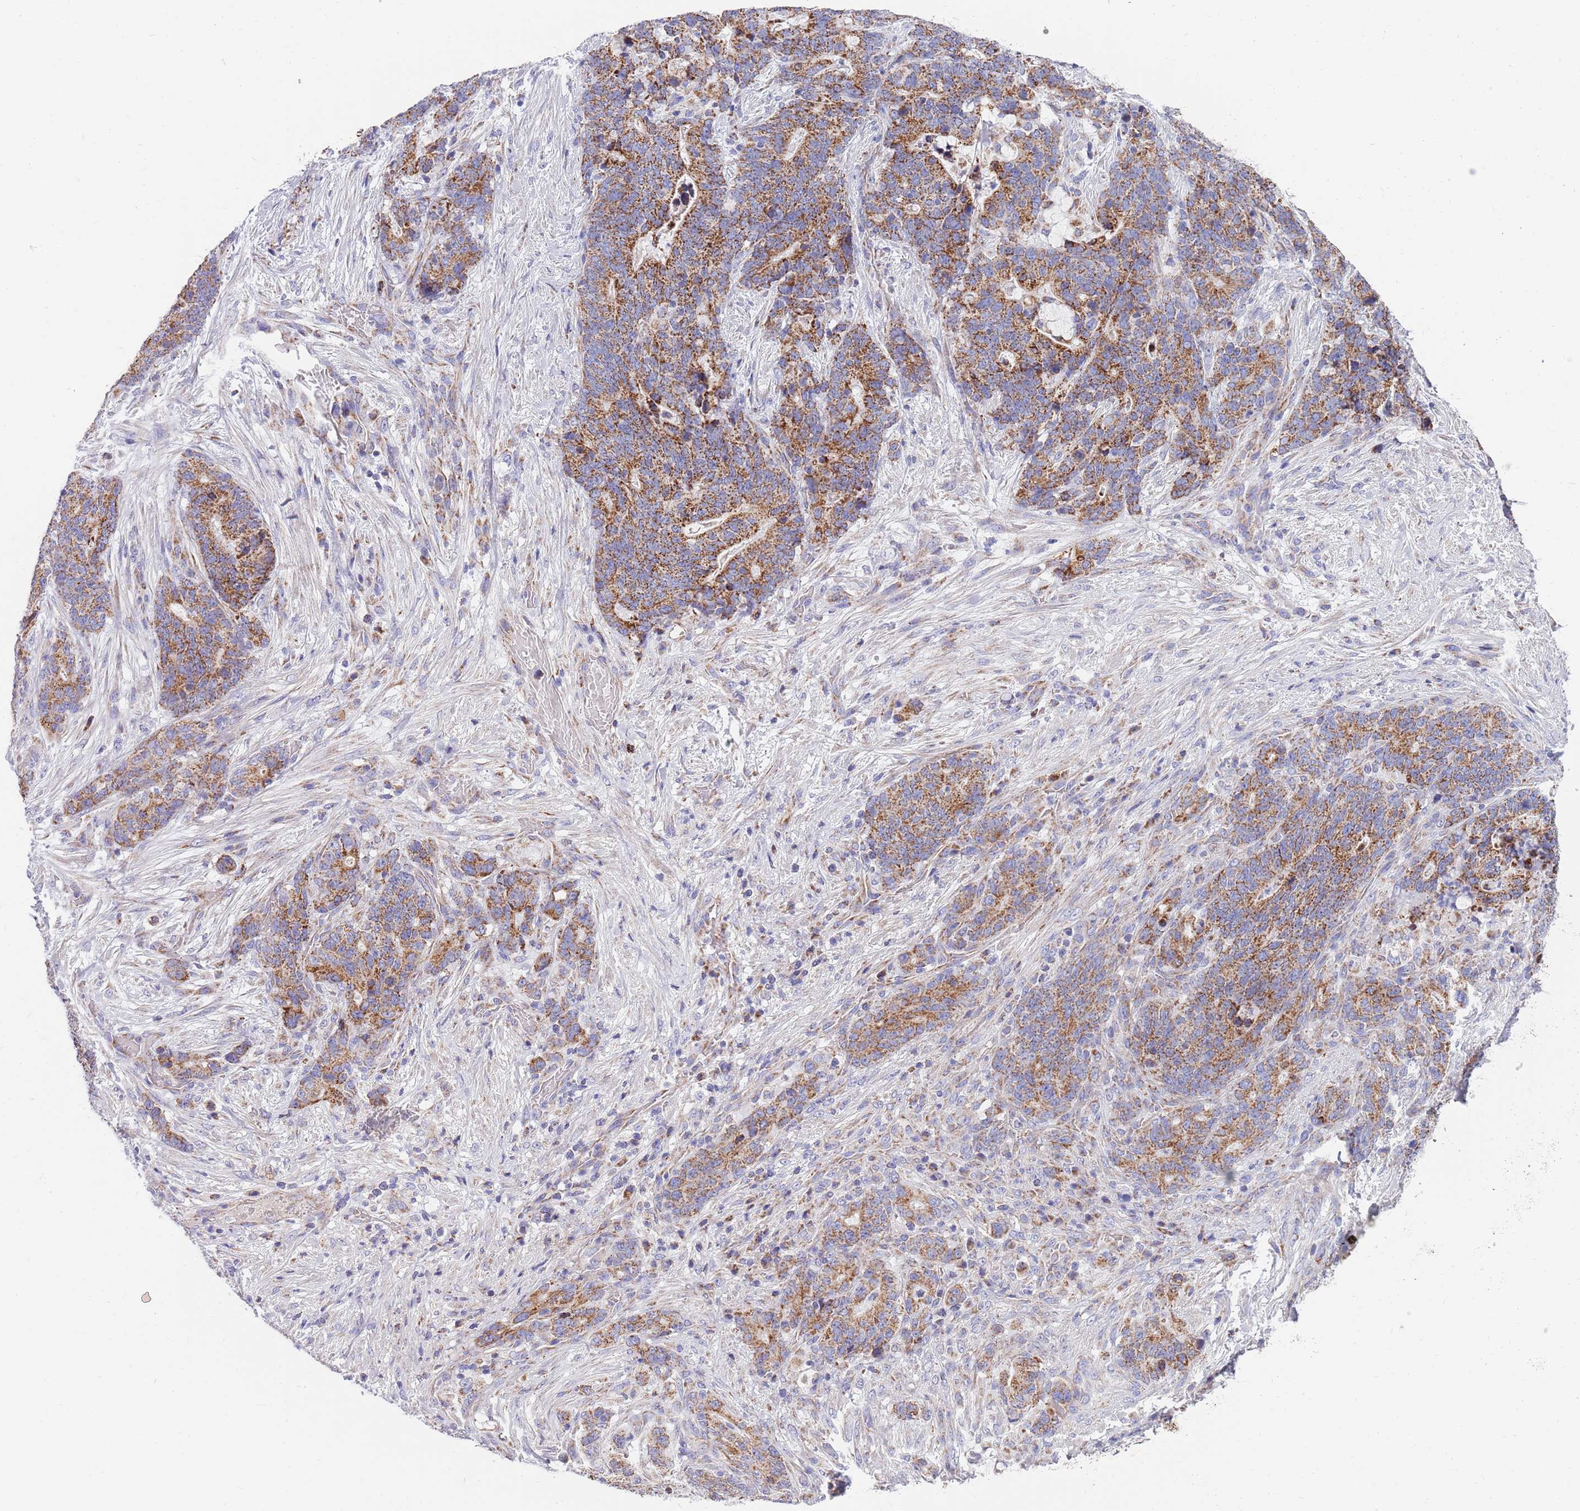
{"staining": {"intensity": "strong", "quantity": ">75%", "location": "cytoplasmic/membranous"}, "tissue": "stomach cancer", "cell_type": "Tumor cells", "image_type": "cancer", "snomed": [{"axis": "morphology", "description": "Normal tissue, NOS"}, {"axis": "morphology", "description": "Adenocarcinoma, NOS"}, {"axis": "topography", "description": "Stomach"}], "caption": "Stomach cancer was stained to show a protein in brown. There is high levels of strong cytoplasmic/membranous expression in about >75% of tumor cells.", "gene": "EMC8", "patient": {"sex": "female", "age": 64}}